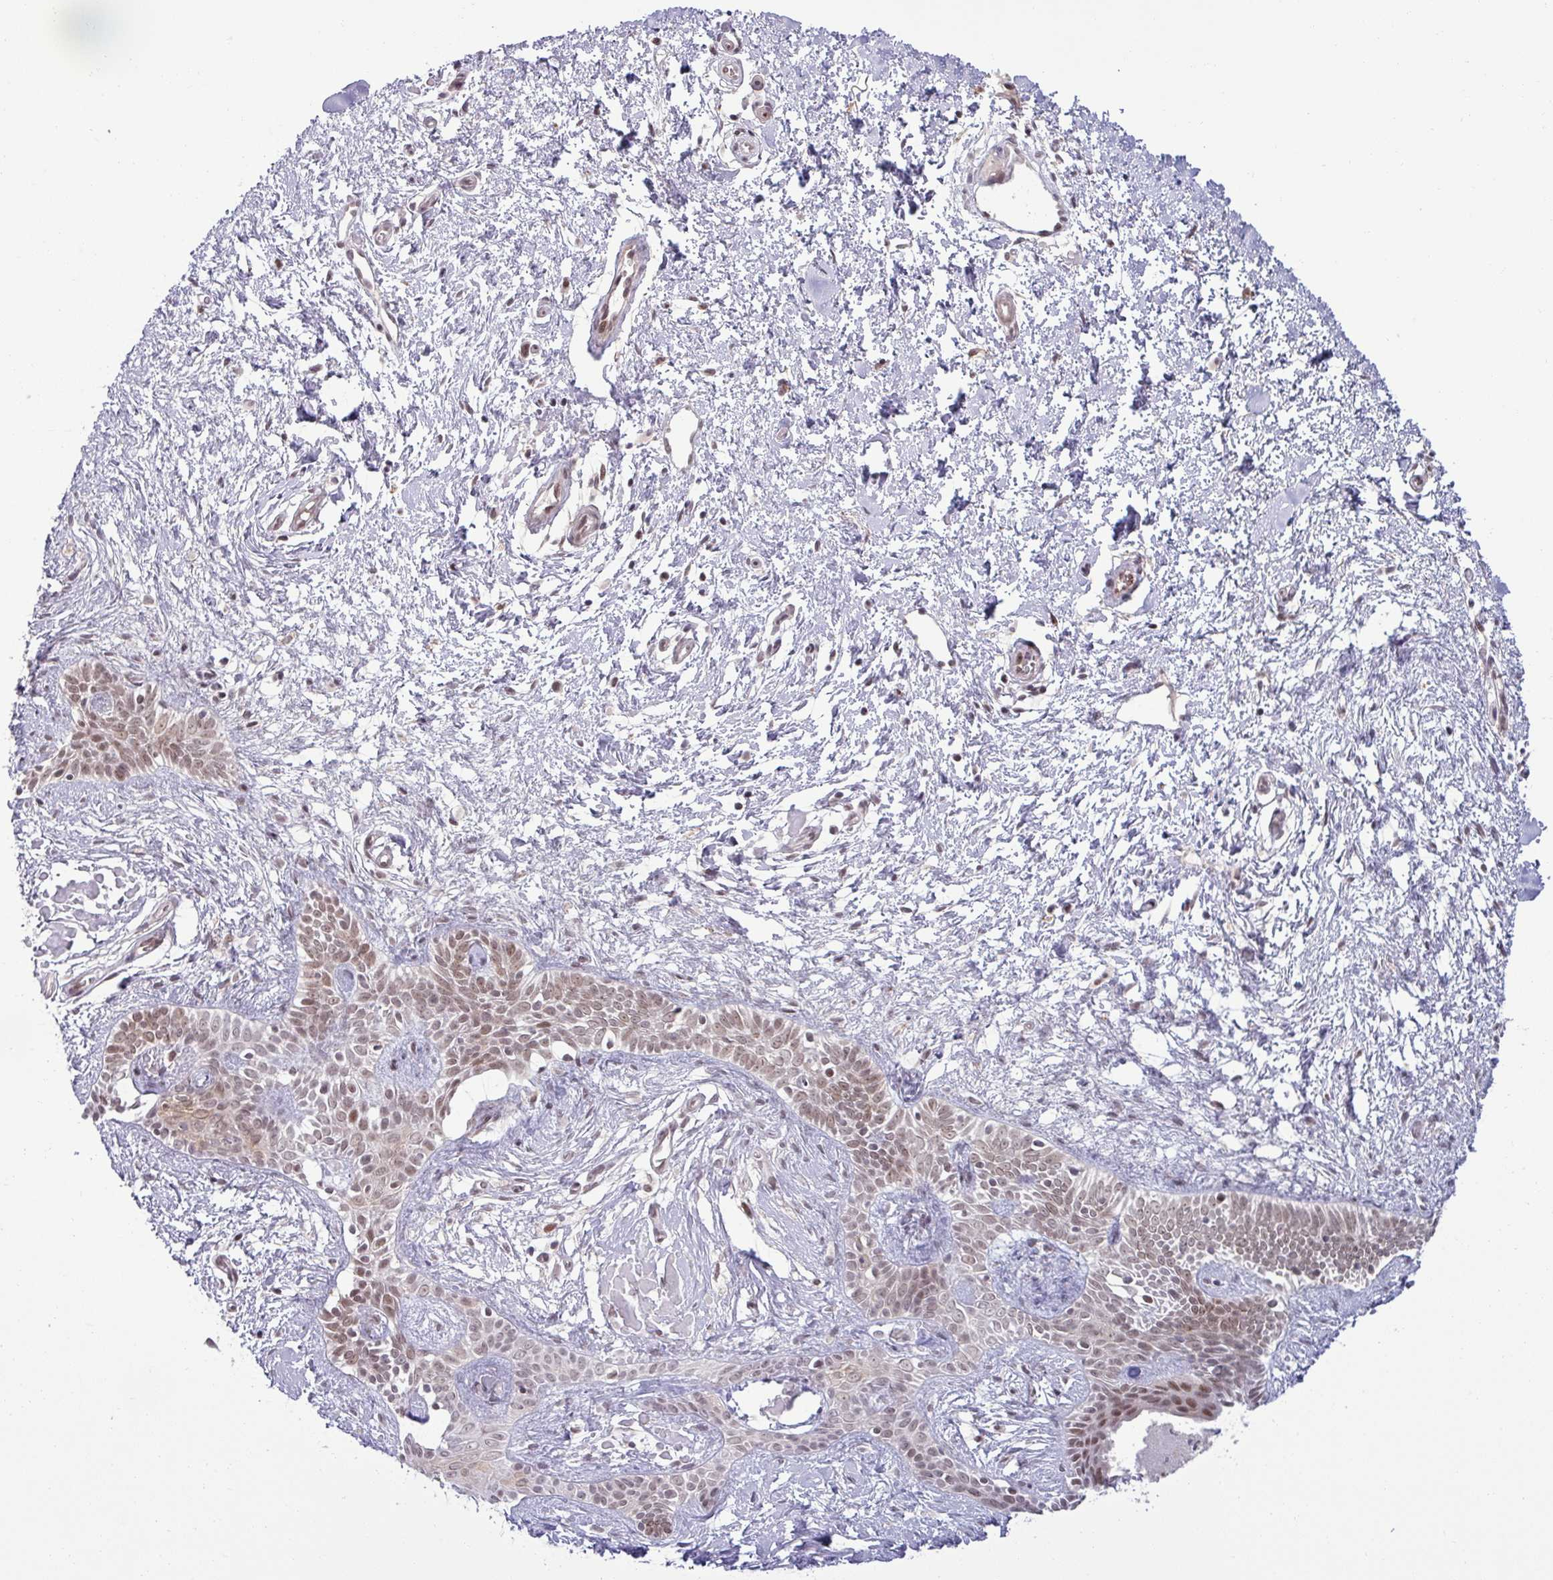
{"staining": {"intensity": "moderate", "quantity": ">75%", "location": "nuclear"}, "tissue": "skin cancer", "cell_type": "Tumor cells", "image_type": "cancer", "snomed": [{"axis": "morphology", "description": "Basal cell carcinoma"}, {"axis": "topography", "description": "Skin"}], "caption": "Tumor cells display medium levels of moderate nuclear positivity in approximately >75% of cells in human skin basal cell carcinoma.", "gene": "PTPN20", "patient": {"sex": "male", "age": 78}}